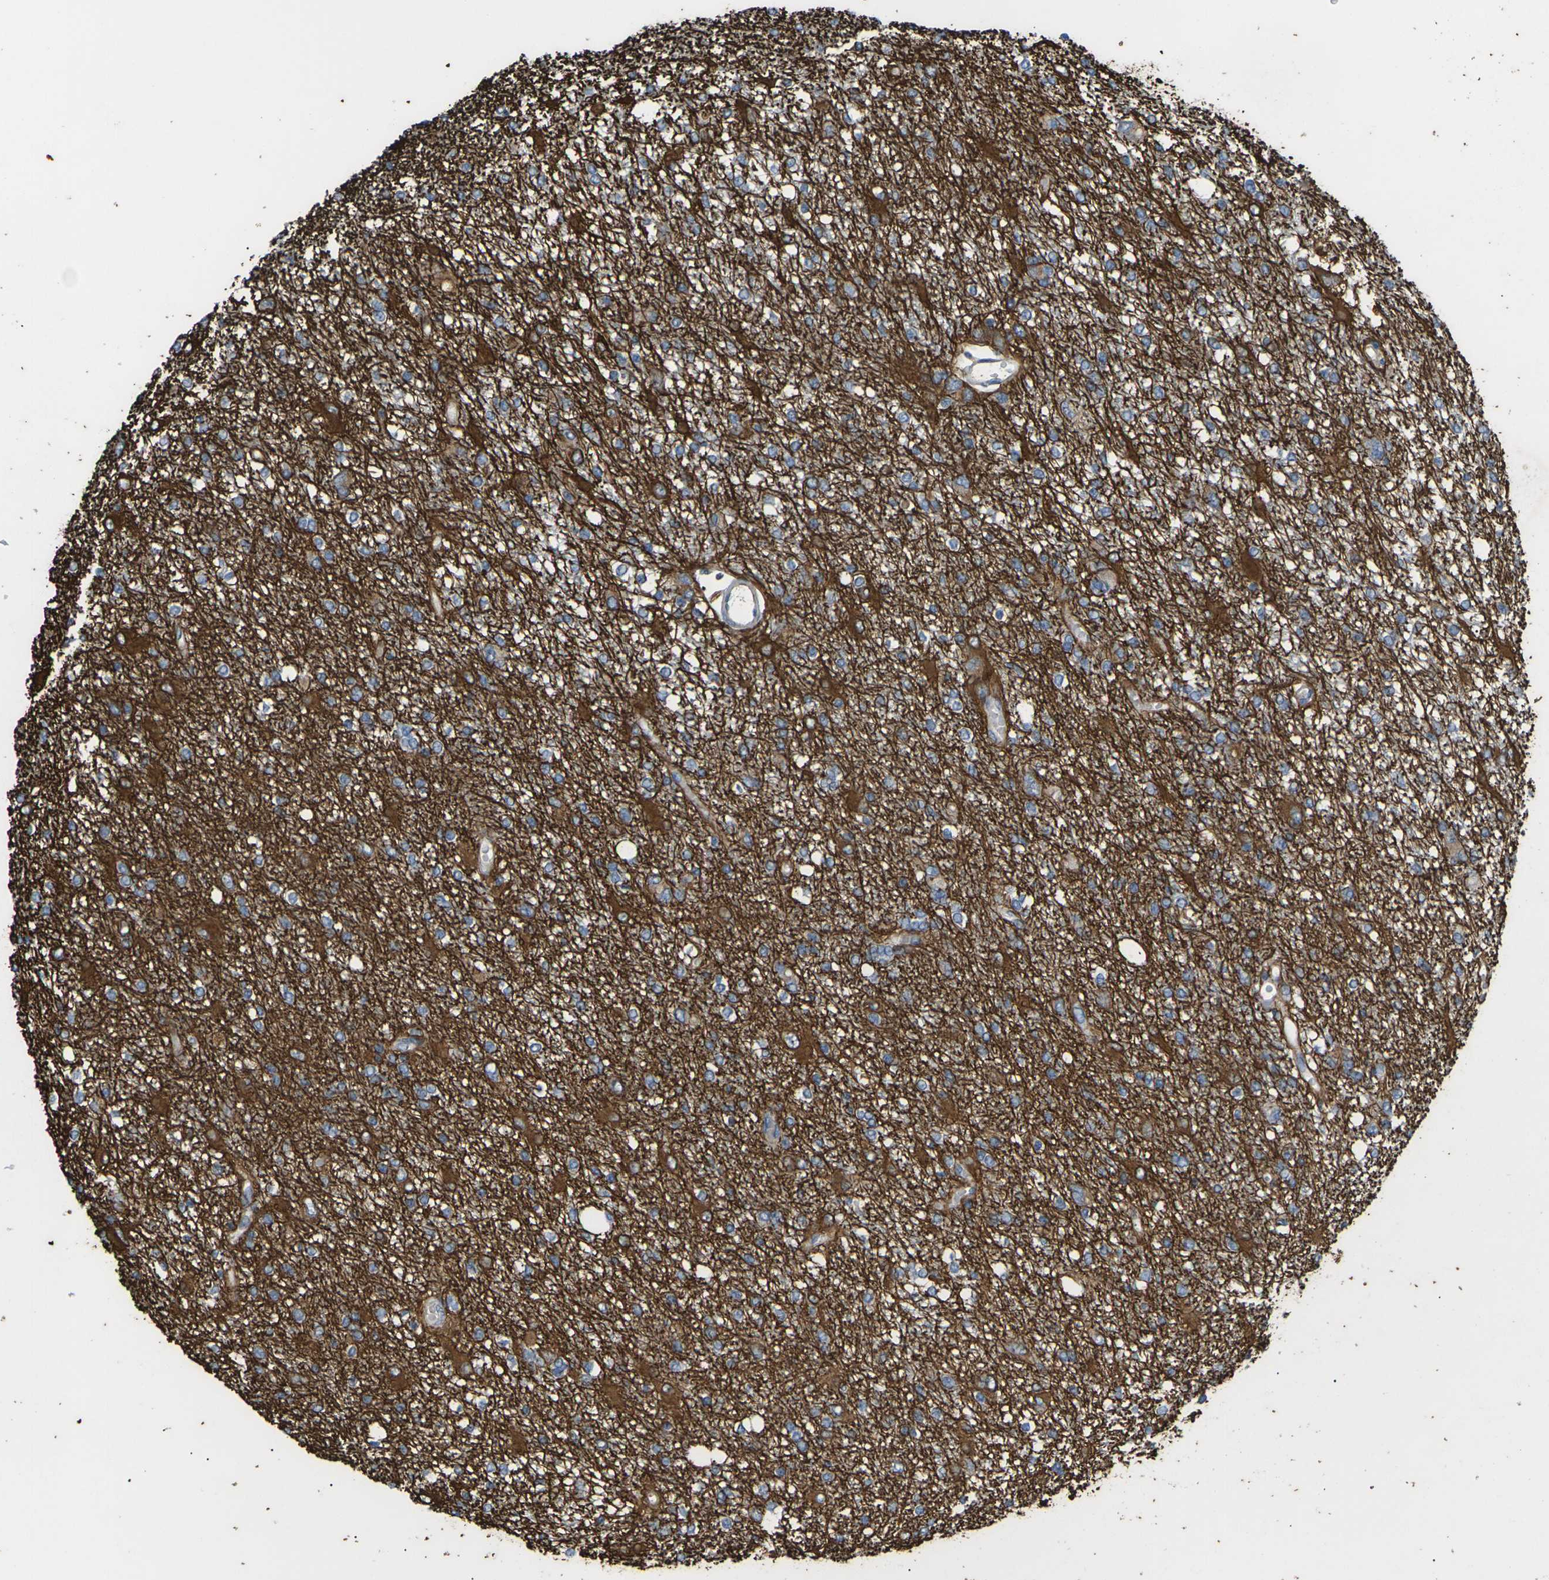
{"staining": {"intensity": "moderate", "quantity": ">75%", "location": "cytoplasmic/membranous"}, "tissue": "glioma", "cell_type": "Tumor cells", "image_type": "cancer", "snomed": [{"axis": "morphology", "description": "Glioma, malignant, High grade"}, {"axis": "topography", "description": "Brain"}], "caption": "Glioma stained with immunohistochemistry (IHC) exhibits moderate cytoplasmic/membranous positivity in approximately >75% of tumor cells.", "gene": "KLHDC8B", "patient": {"sex": "female", "age": 59}}